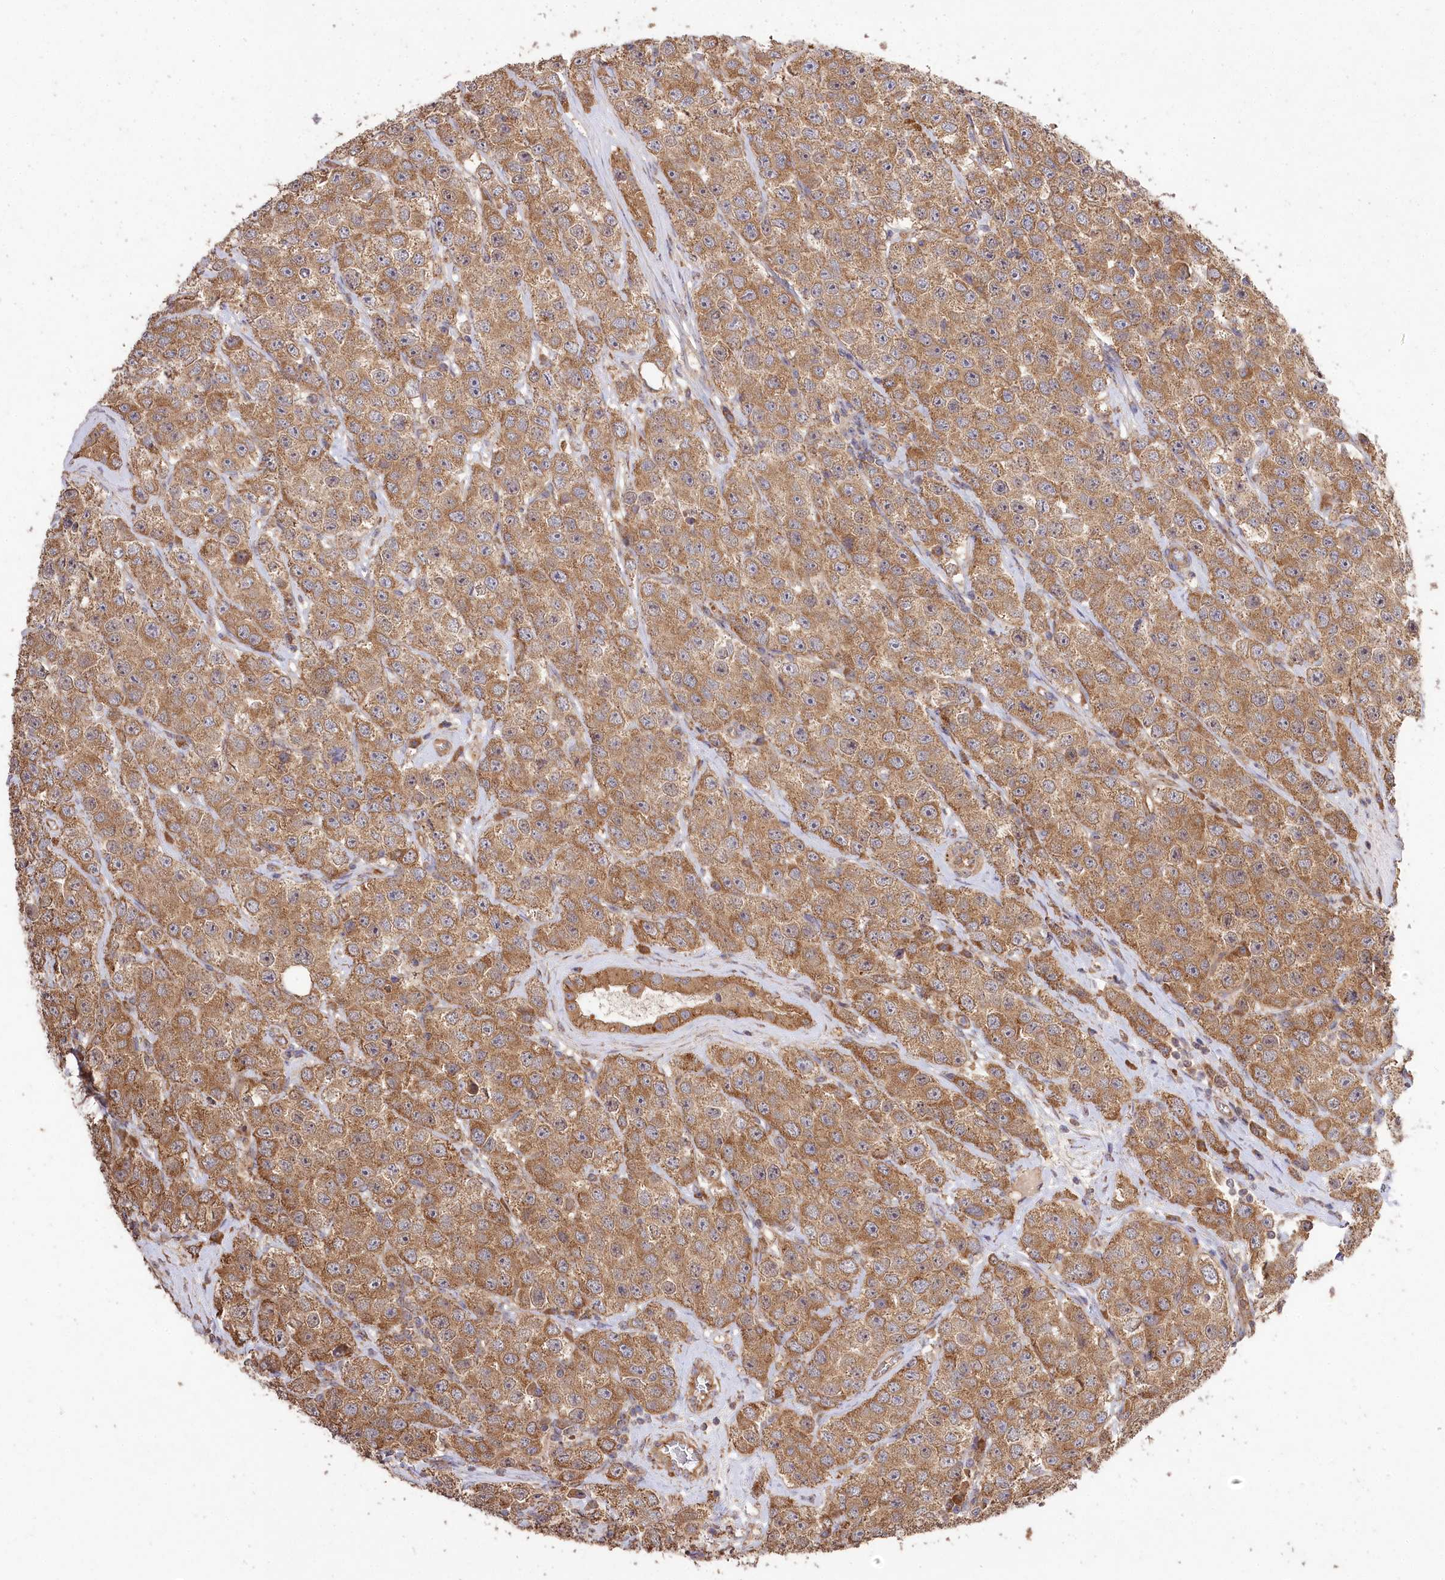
{"staining": {"intensity": "moderate", "quantity": ">75%", "location": "cytoplasmic/membranous"}, "tissue": "testis cancer", "cell_type": "Tumor cells", "image_type": "cancer", "snomed": [{"axis": "morphology", "description": "Seminoma, NOS"}, {"axis": "topography", "description": "Testis"}], "caption": "Tumor cells reveal moderate cytoplasmic/membranous expression in about >75% of cells in testis cancer.", "gene": "PRSS53", "patient": {"sex": "male", "age": 28}}